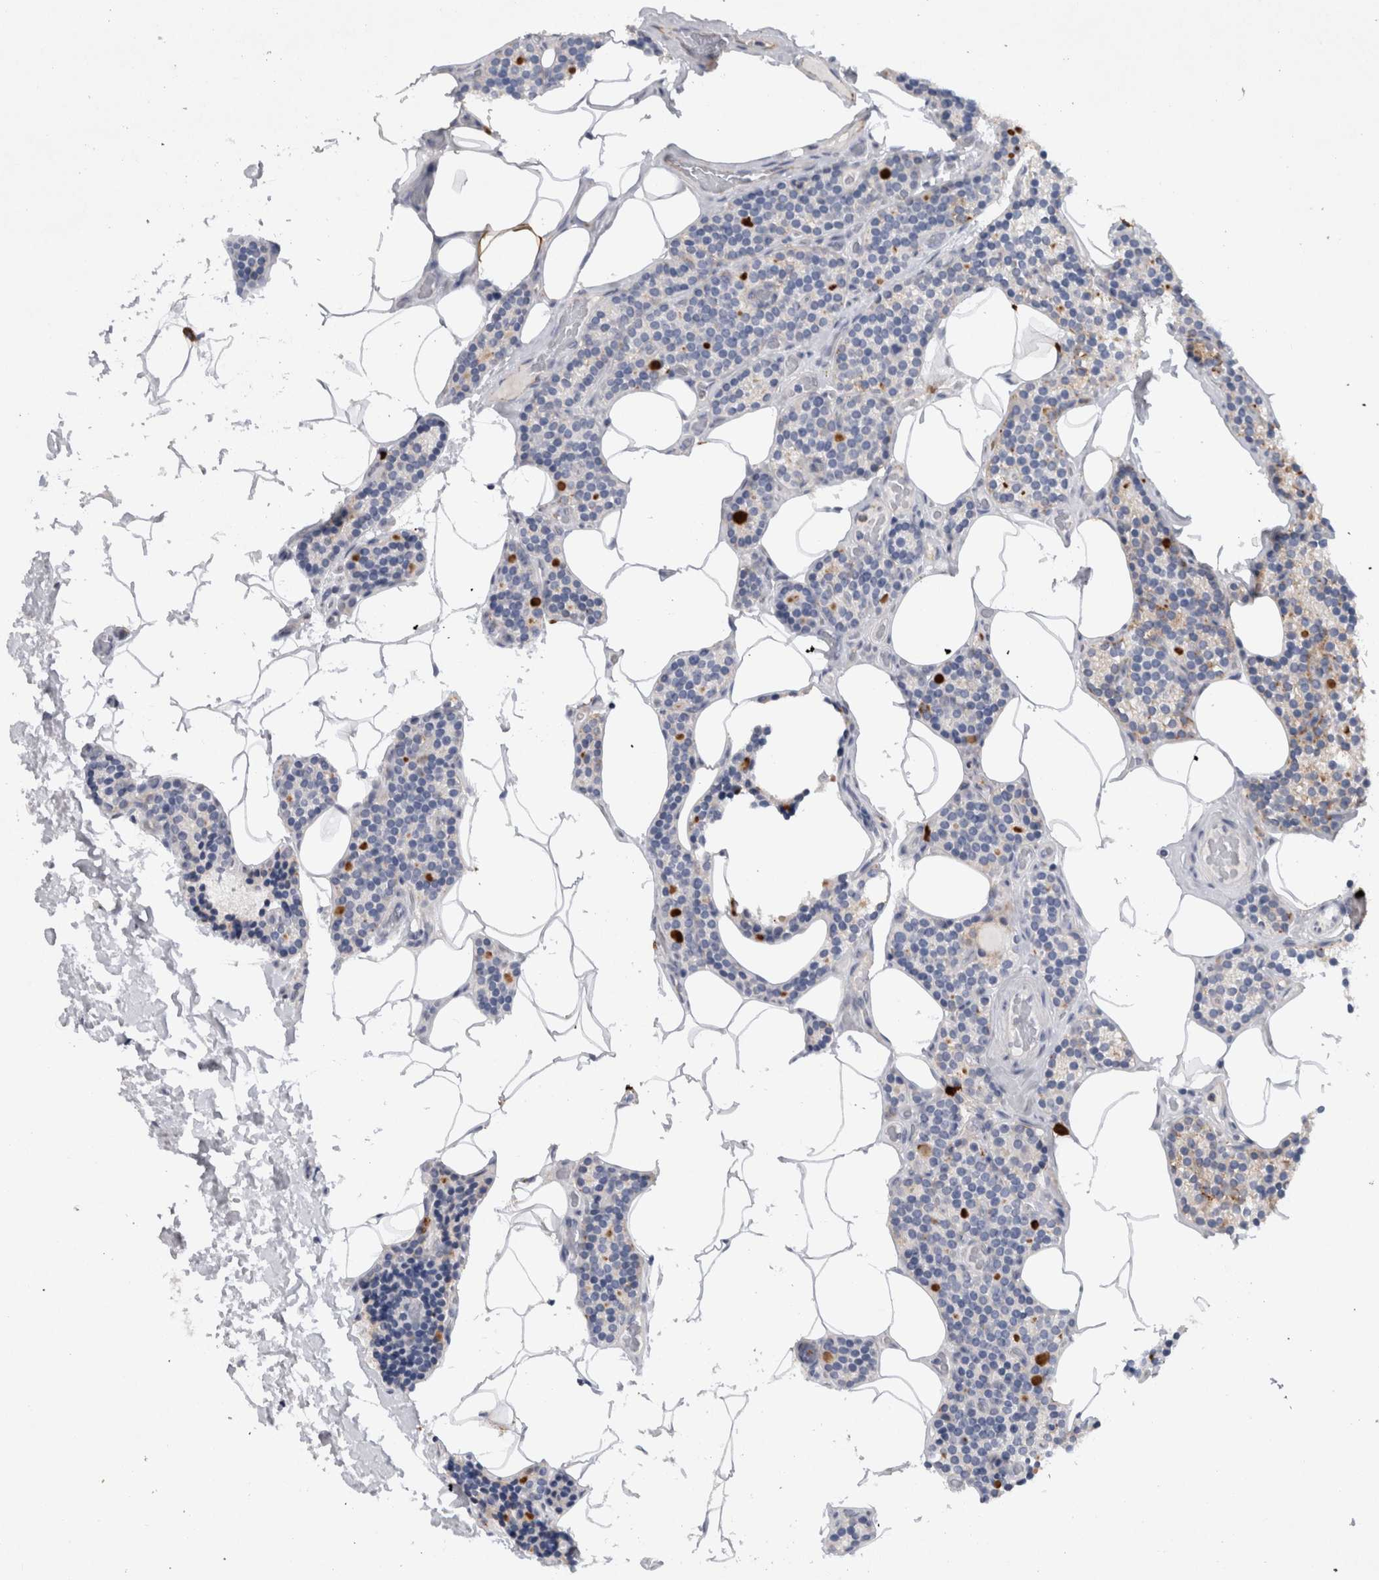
{"staining": {"intensity": "negative", "quantity": "none", "location": "none"}, "tissue": "parathyroid gland", "cell_type": "Glandular cells", "image_type": "normal", "snomed": [{"axis": "morphology", "description": "Normal tissue, NOS"}, {"axis": "topography", "description": "Parathyroid gland"}], "caption": "The micrograph shows no significant staining in glandular cells of parathyroid gland. (Brightfield microscopy of DAB immunohistochemistry (IHC) at high magnification).", "gene": "CD63", "patient": {"sex": "male", "age": 52}}